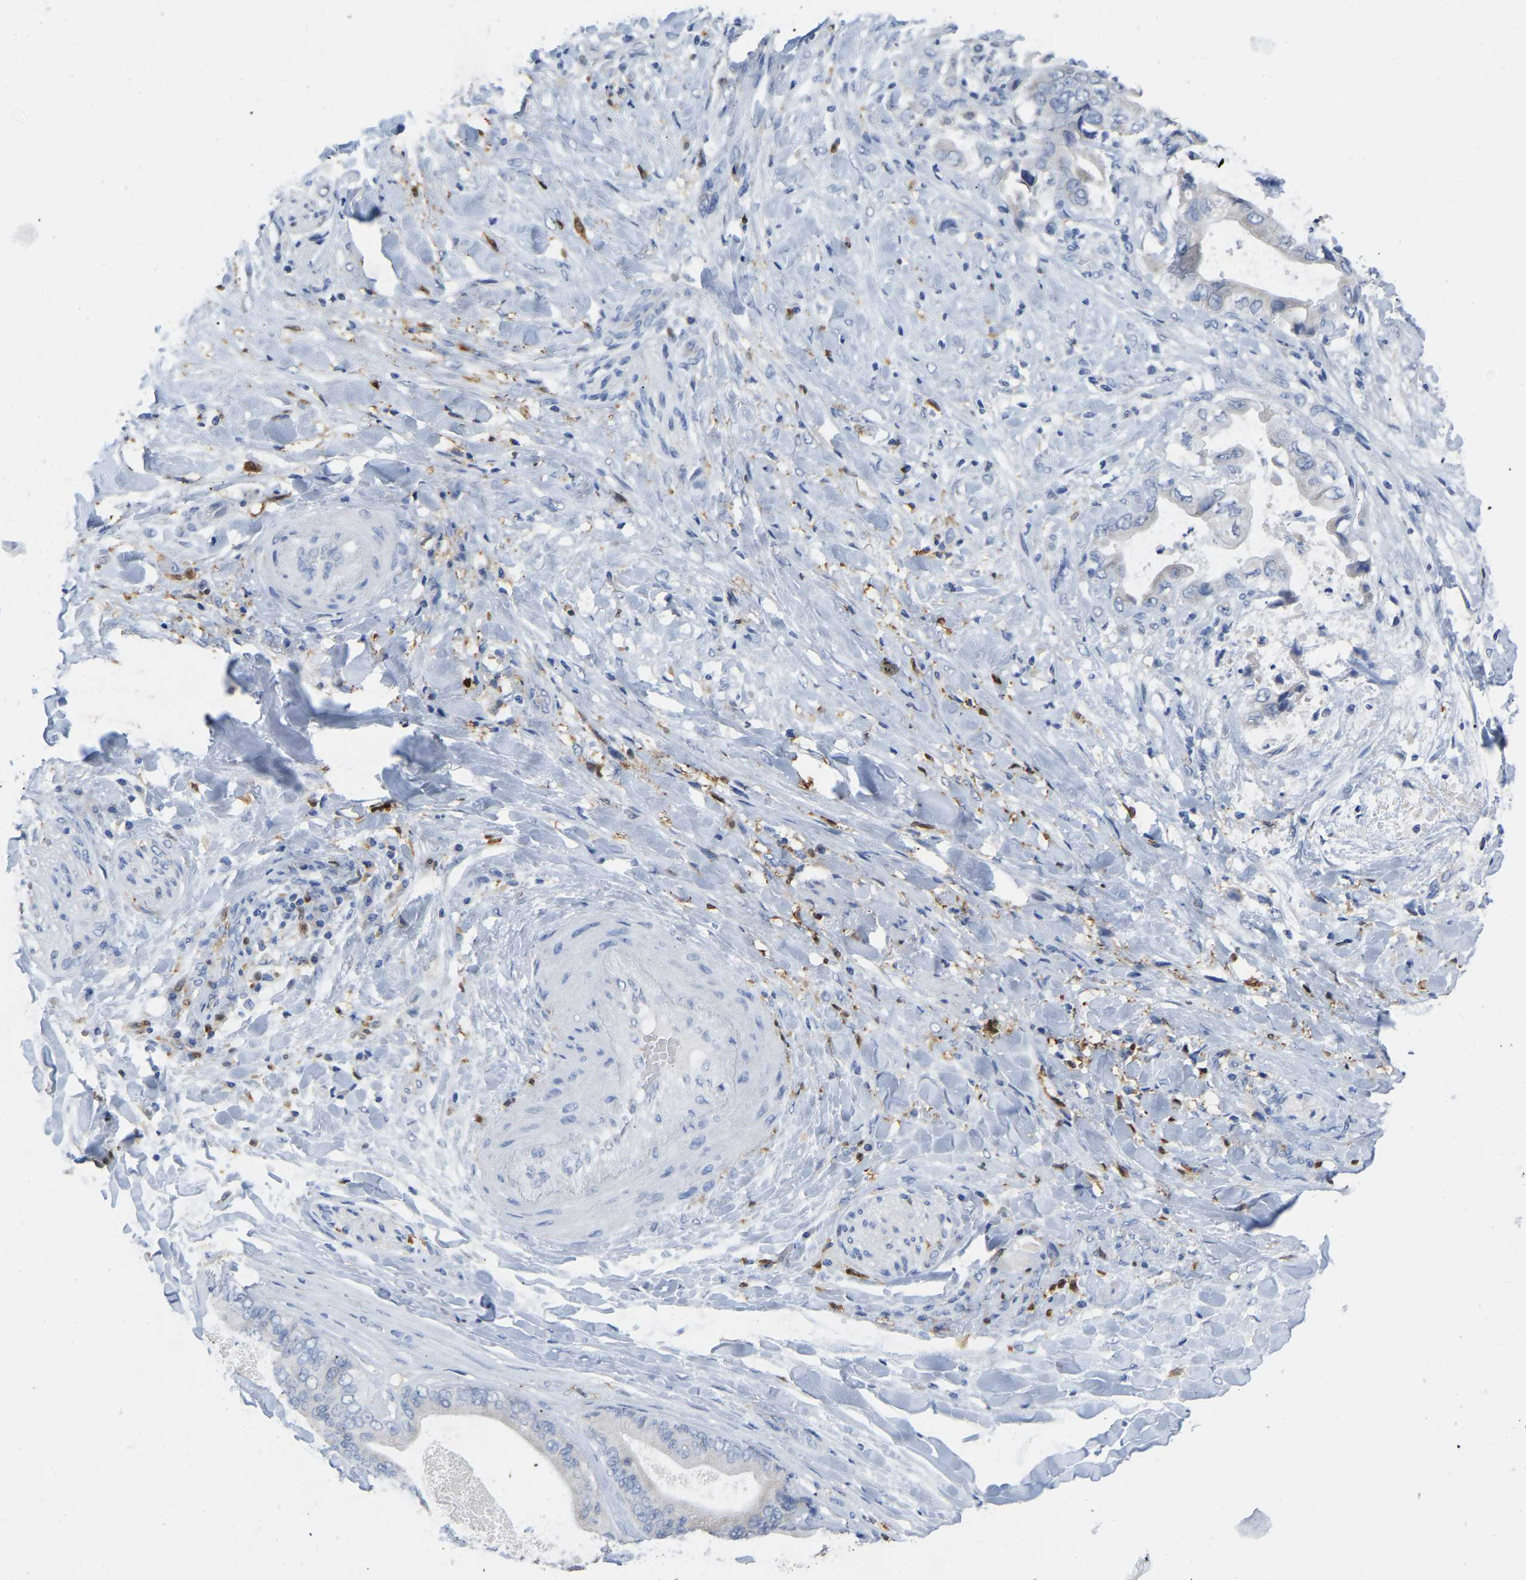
{"staining": {"intensity": "negative", "quantity": "none", "location": "none"}, "tissue": "liver cancer", "cell_type": "Tumor cells", "image_type": "cancer", "snomed": [{"axis": "morphology", "description": "Cholangiocarcinoma"}, {"axis": "topography", "description": "Liver"}], "caption": "Tumor cells are negative for protein expression in human liver cancer (cholangiocarcinoma).", "gene": "ULBP2", "patient": {"sex": "male", "age": 58}}